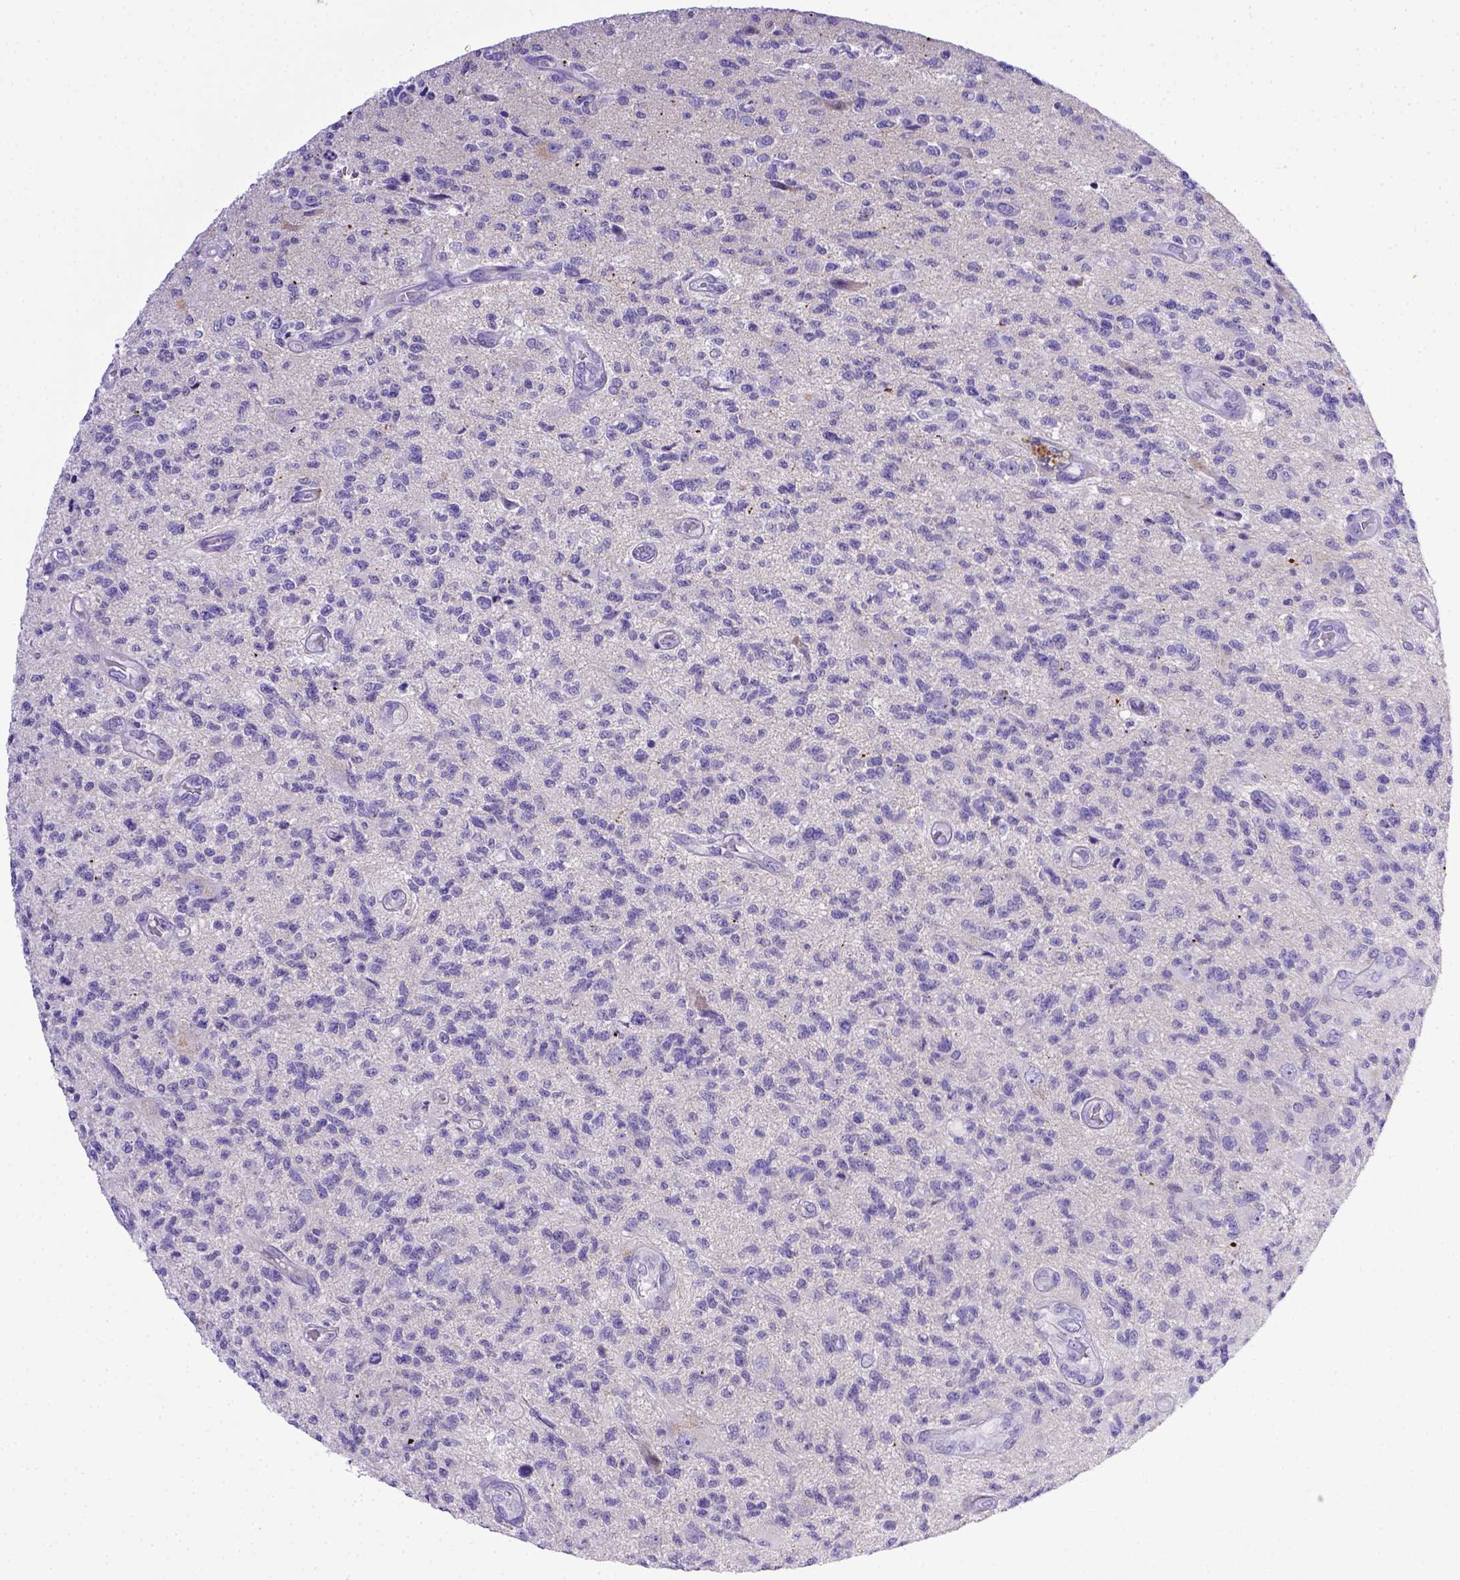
{"staining": {"intensity": "negative", "quantity": "none", "location": "none"}, "tissue": "glioma", "cell_type": "Tumor cells", "image_type": "cancer", "snomed": [{"axis": "morphology", "description": "Glioma, malignant, High grade"}, {"axis": "topography", "description": "Brain"}], "caption": "The immunohistochemistry (IHC) photomicrograph has no significant positivity in tumor cells of malignant glioma (high-grade) tissue.", "gene": "BTN1A1", "patient": {"sex": "male", "age": 56}}